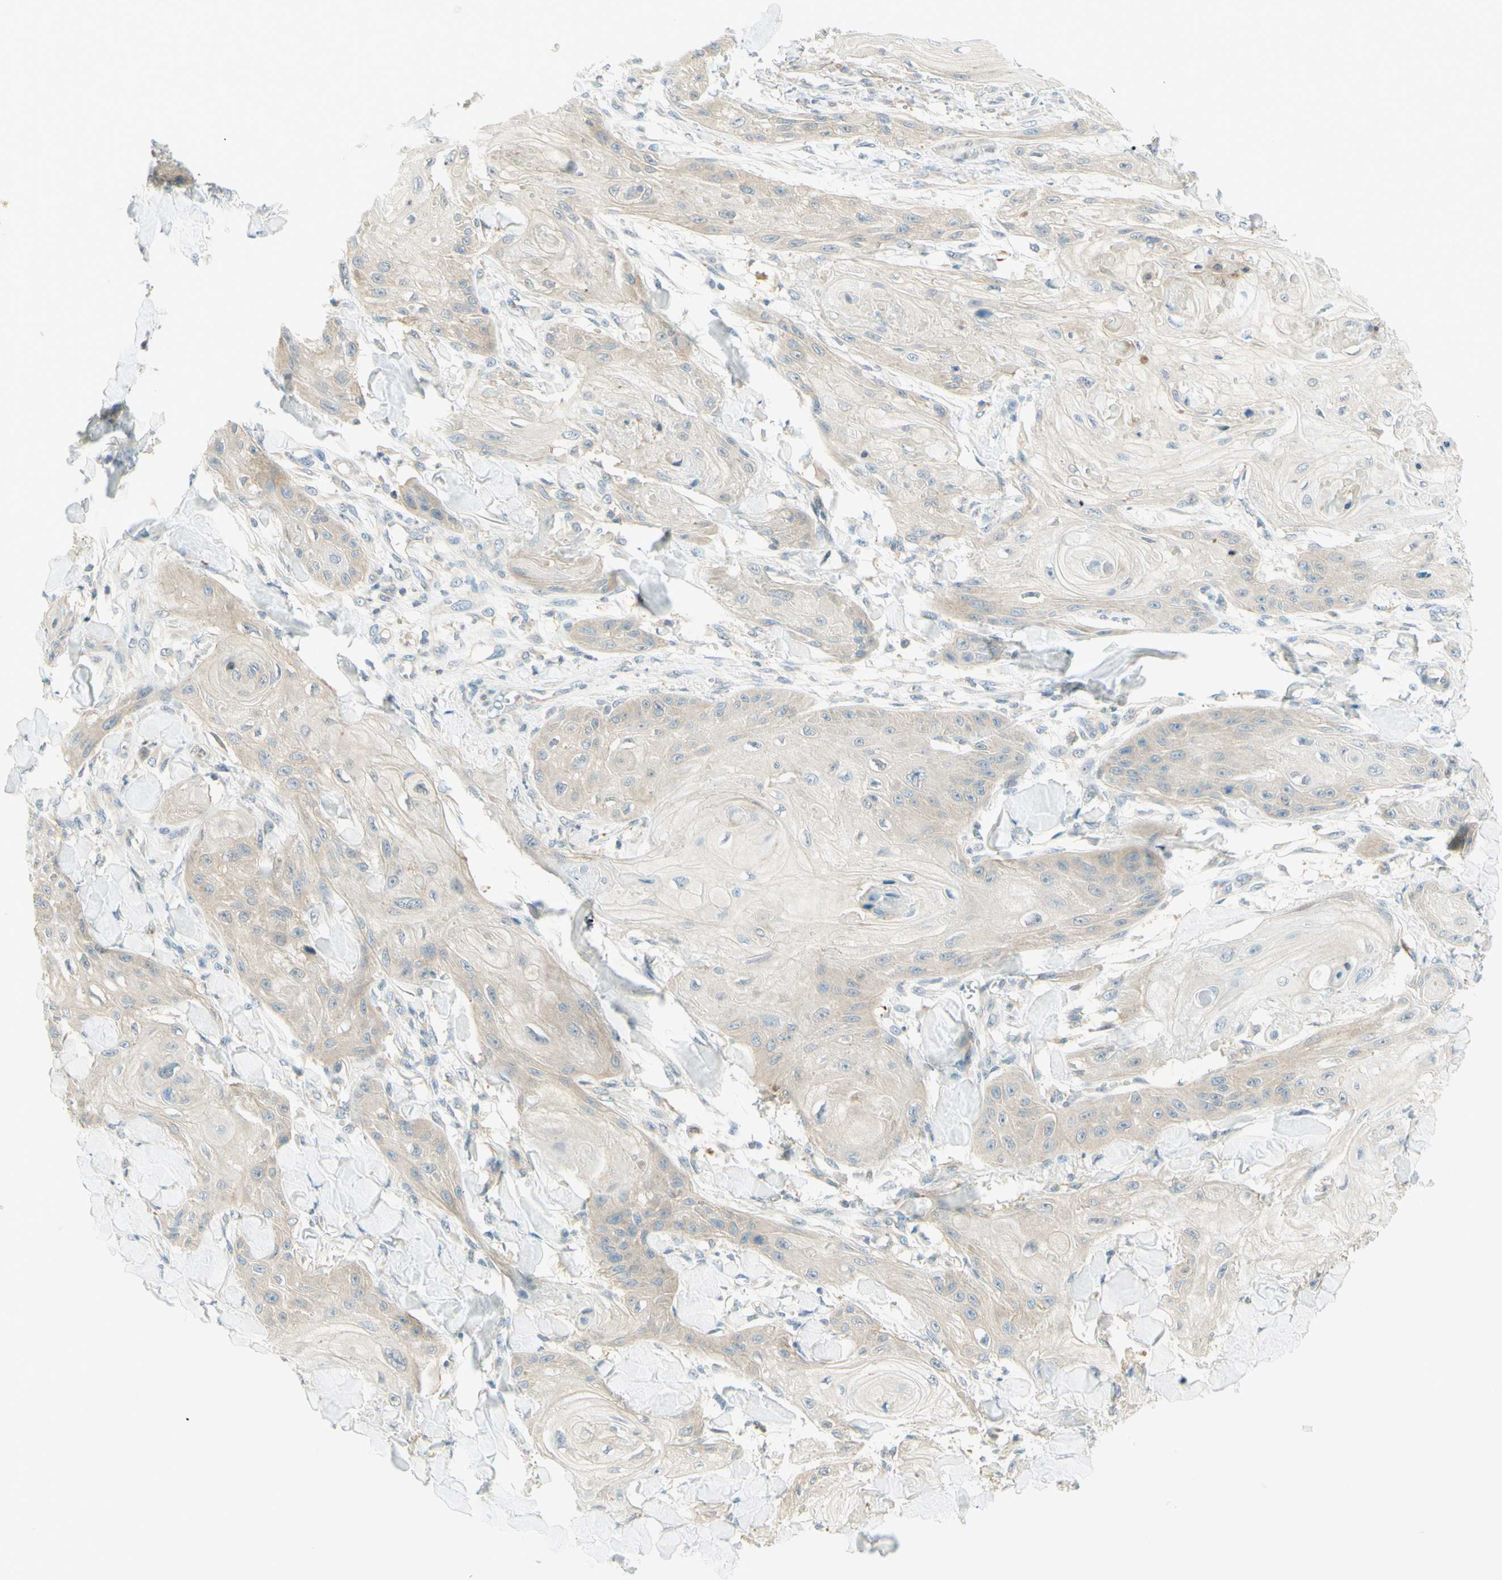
{"staining": {"intensity": "weak", "quantity": "25%-75%", "location": "cytoplasmic/membranous"}, "tissue": "skin cancer", "cell_type": "Tumor cells", "image_type": "cancer", "snomed": [{"axis": "morphology", "description": "Squamous cell carcinoma, NOS"}, {"axis": "topography", "description": "Skin"}], "caption": "Approximately 25%-75% of tumor cells in human squamous cell carcinoma (skin) show weak cytoplasmic/membranous protein staining as visualized by brown immunohistochemical staining.", "gene": "PROM1", "patient": {"sex": "male", "age": 74}}